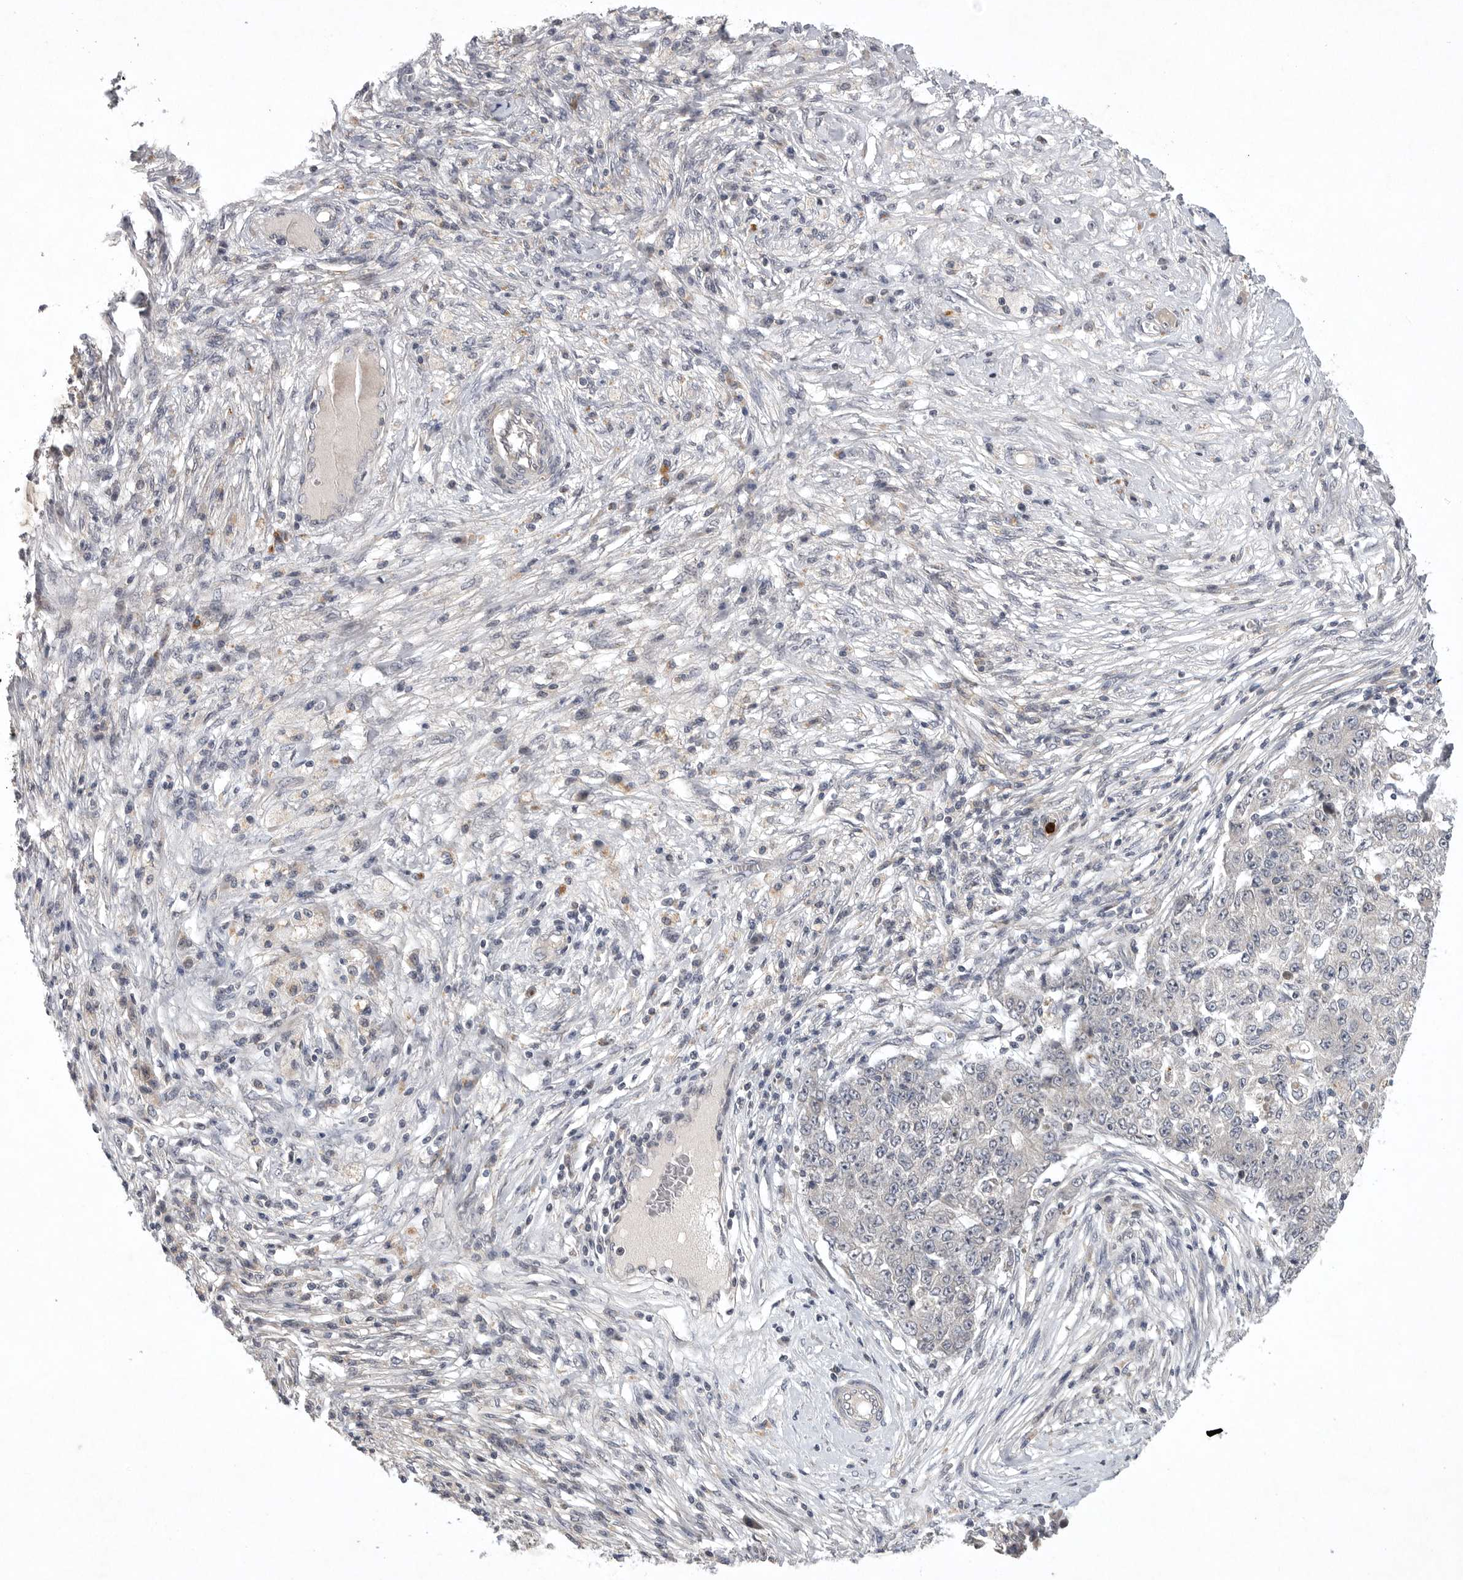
{"staining": {"intensity": "negative", "quantity": "none", "location": "none"}, "tissue": "ovarian cancer", "cell_type": "Tumor cells", "image_type": "cancer", "snomed": [{"axis": "morphology", "description": "Carcinoma, endometroid"}, {"axis": "topography", "description": "Ovary"}], "caption": "Immunohistochemistry (IHC) image of neoplastic tissue: ovarian cancer (endometroid carcinoma) stained with DAB reveals no significant protein expression in tumor cells. (DAB (3,3'-diaminobenzidine) immunohistochemistry, high magnification).", "gene": "UBE3D", "patient": {"sex": "female", "age": 42}}